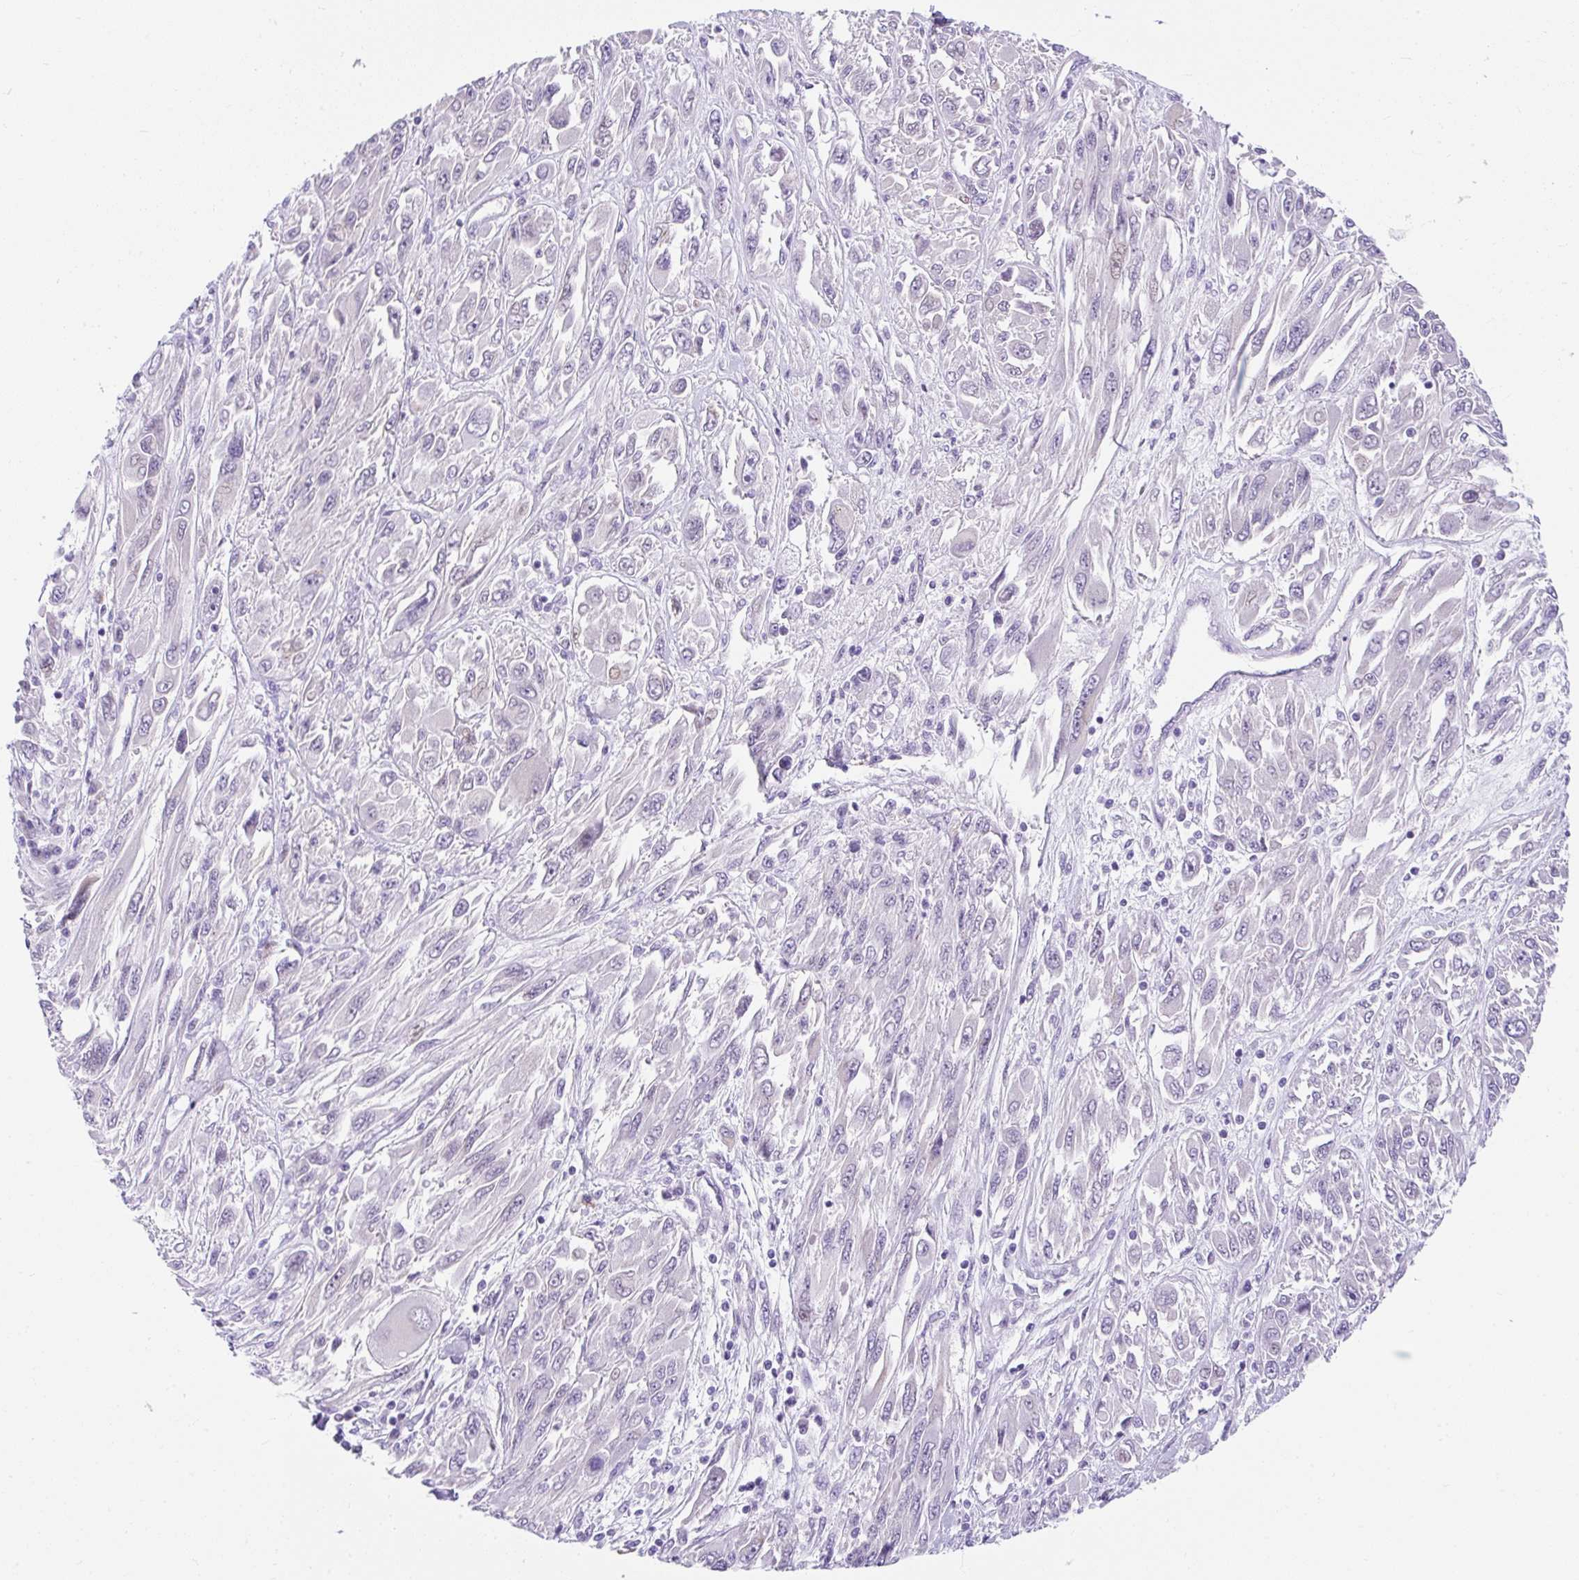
{"staining": {"intensity": "negative", "quantity": "none", "location": "none"}, "tissue": "melanoma", "cell_type": "Tumor cells", "image_type": "cancer", "snomed": [{"axis": "morphology", "description": "Malignant melanoma, NOS"}, {"axis": "topography", "description": "Skin"}], "caption": "A high-resolution micrograph shows immunohistochemistry (IHC) staining of malignant melanoma, which reveals no significant expression in tumor cells.", "gene": "GOLGA8A", "patient": {"sex": "female", "age": 91}}